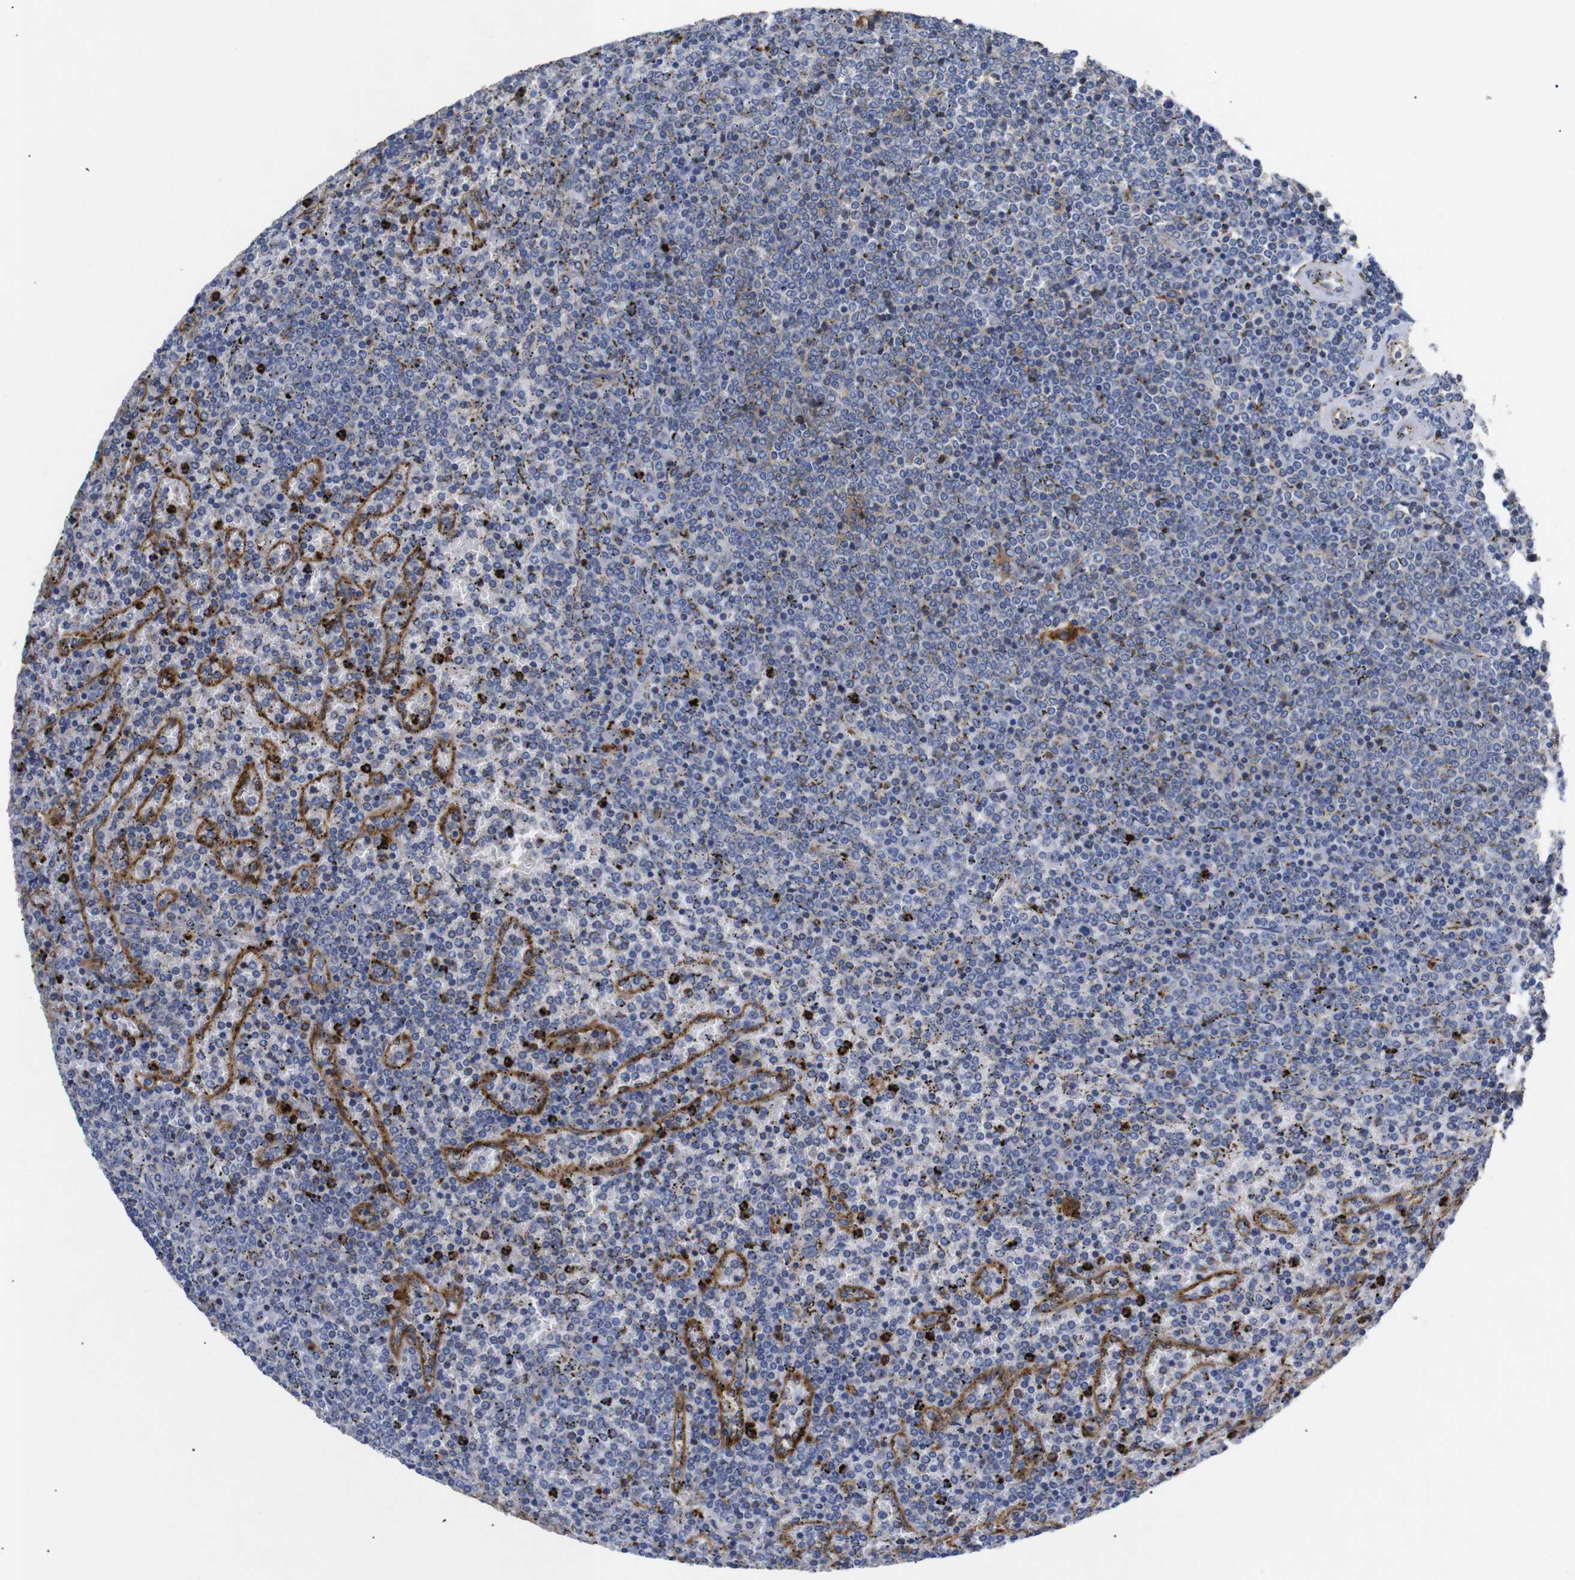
{"staining": {"intensity": "moderate", "quantity": "<25%", "location": "cytoplasmic/membranous"}, "tissue": "lymphoma", "cell_type": "Tumor cells", "image_type": "cancer", "snomed": [{"axis": "morphology", "description": "Malignant lymphoma, non-Hodgkin's type, Low grade"}, {"axis": "topography", "description": "Spleen"}], "caption": "This is a photomicrograph of IHC staining of lymphoma, which shows moderate expression in the cytoplasmic/membranous of tumor cells.", "gene": "SDCBP", "patient": {"sex": "female", "age": 77}}